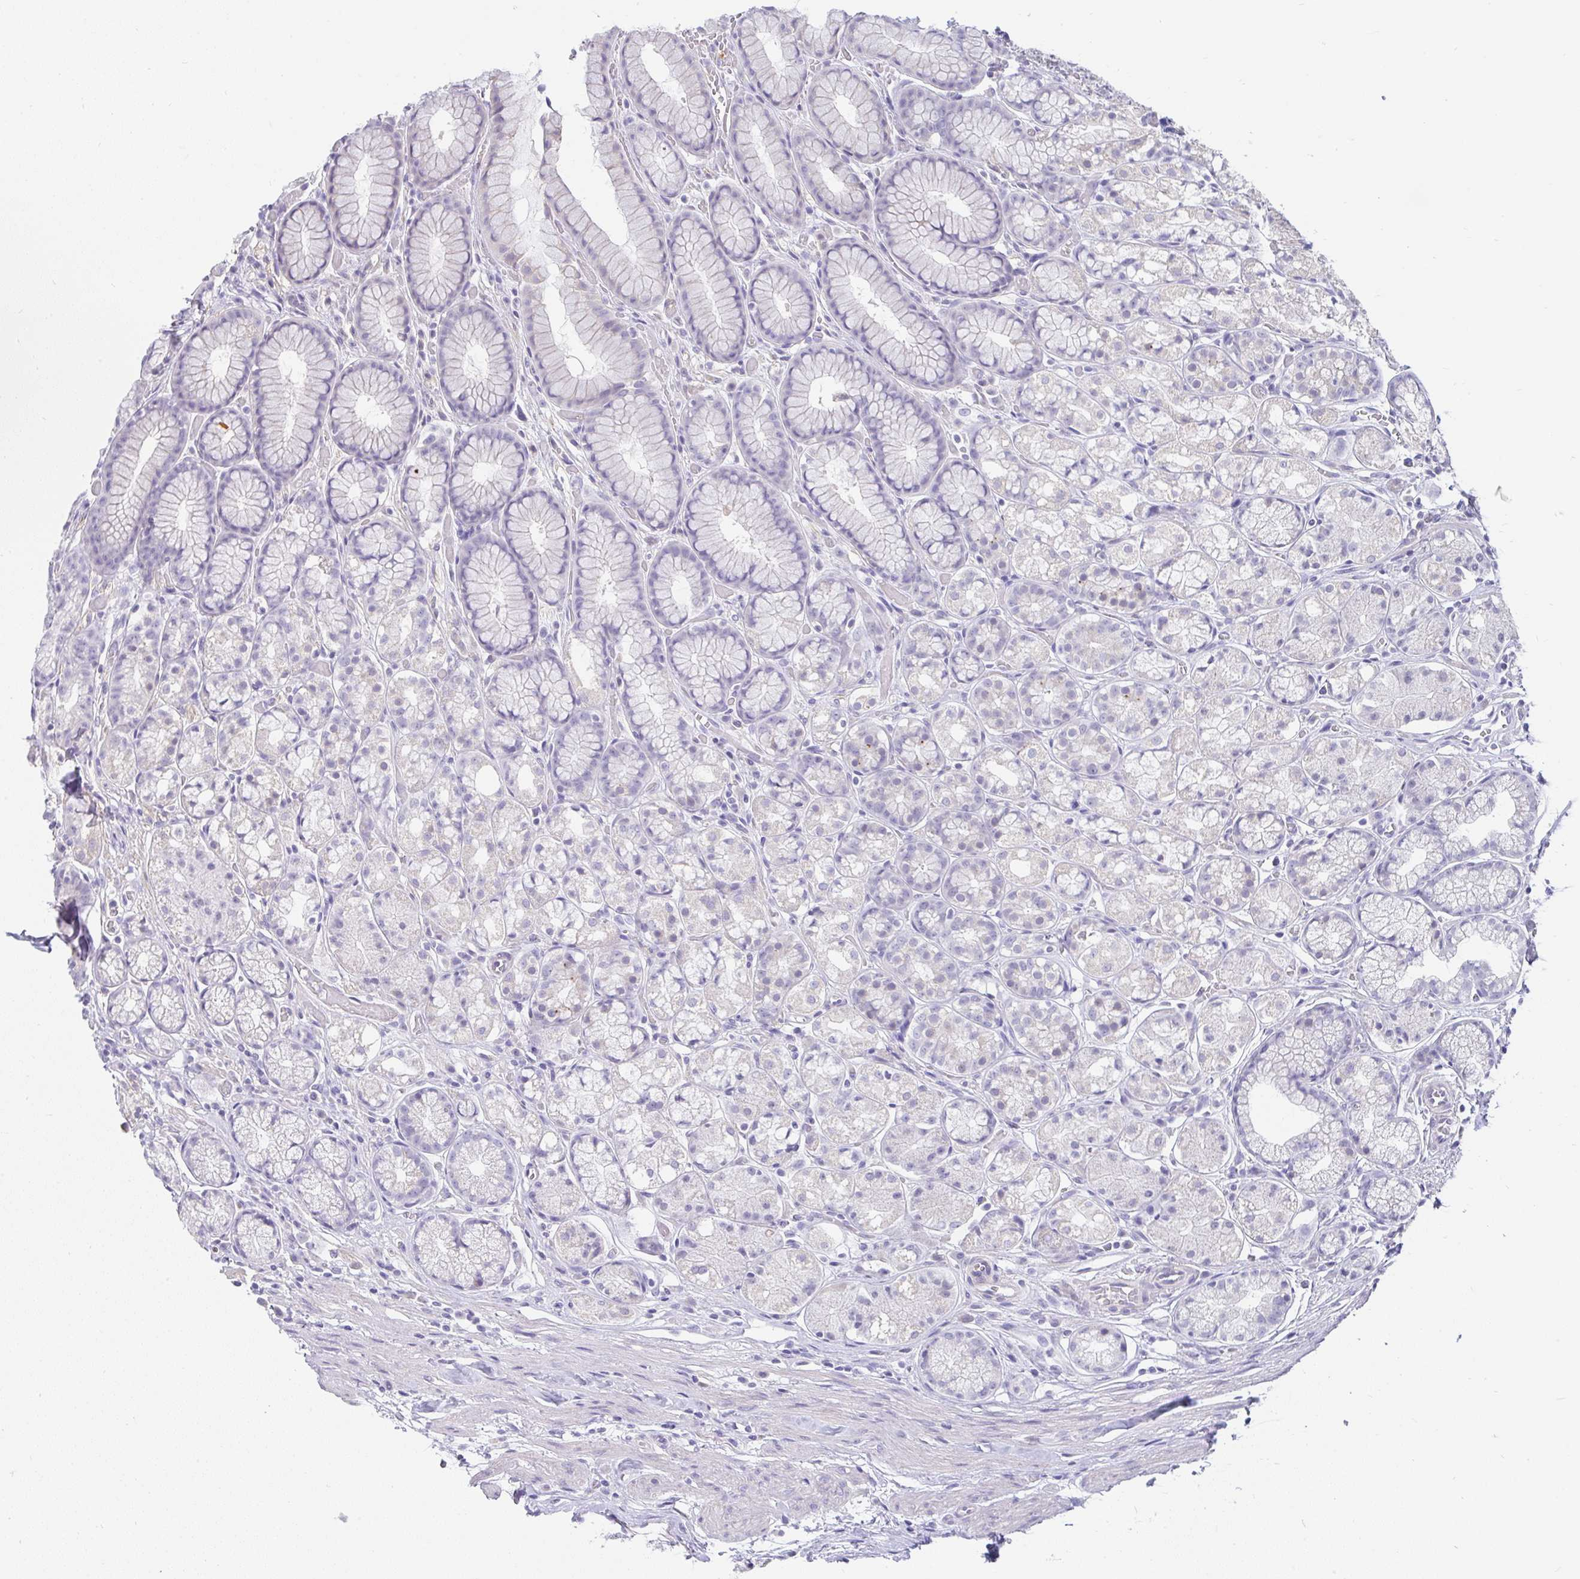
{"staining": {"intensity": "negative", "quantity": "none", "location": "none"}, "tissue": "stomach", "cell_type": "Glandular cells", "image_type": "normal", "snomed": [{"axis": "morphology", "description": "Normal tissue, NOS"}, {"axis": "topography", "description": "Smooth muscle"}, {"axis": "topography", "description": "Stomach"}], "caption": "An immunohistochemistry micrograph of normal stomach is shown. There is no staining in glandular cells of stomach.", "gene": "INTS5", "patient": {"sex": "male", "age": 70}}